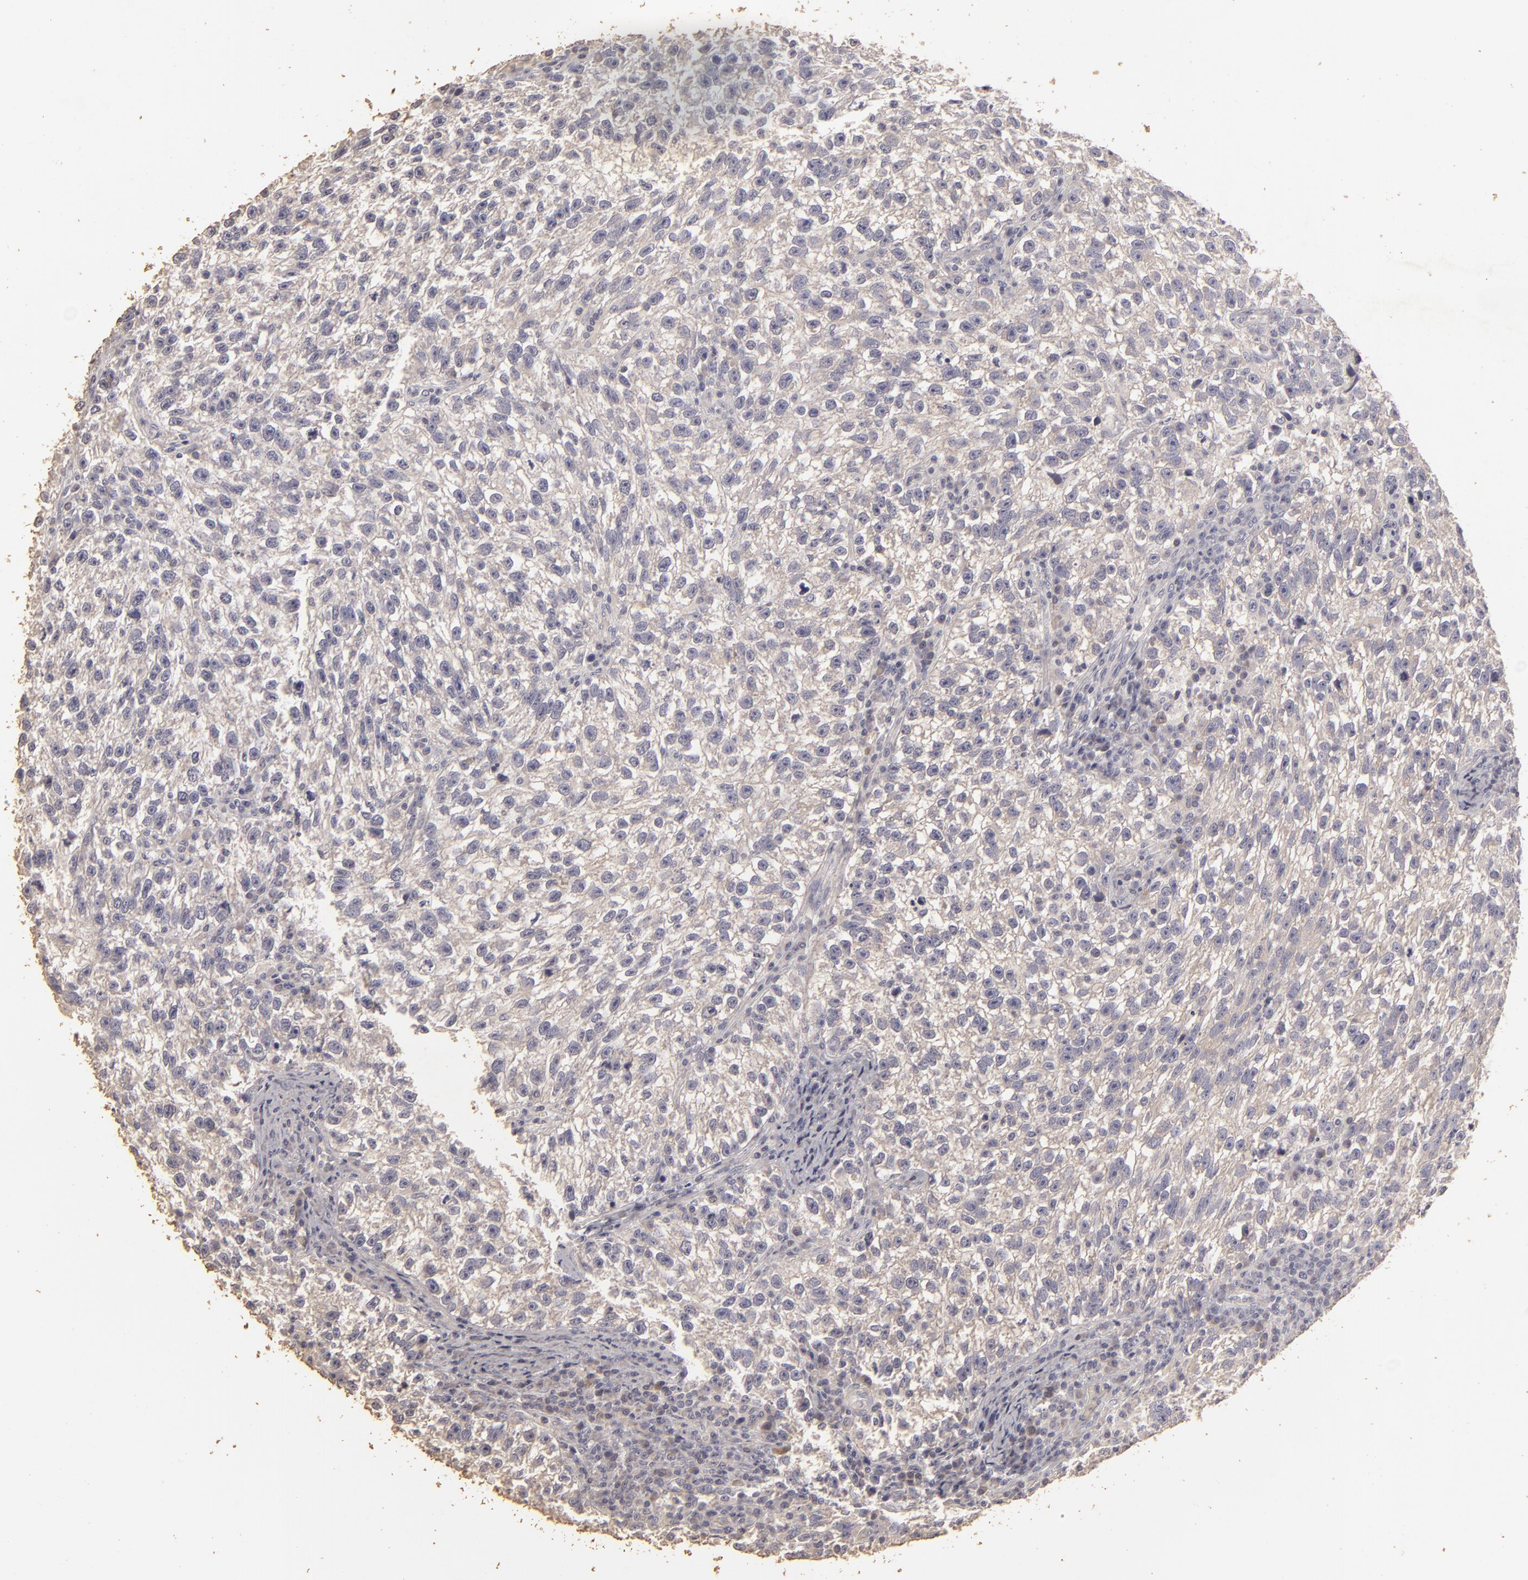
{"staining": {"intensity": "negative", "quantity": "none", "location": "none"}, "tissue": "testis cancer", "cell_type": "Tumor cells", "image_type": "cancer", "snomed": [{"axis": "morphology", "description": "Seminoma, NOS"}, {"axis": "topography", "description": "Testis"}], "caption": "Testis cancer stained for a protein using immunohistochemistry (IHC) displays no expression tumor cells.", "gene": "BCL2L13", "patient": {"sex": "male", "age": 38}}